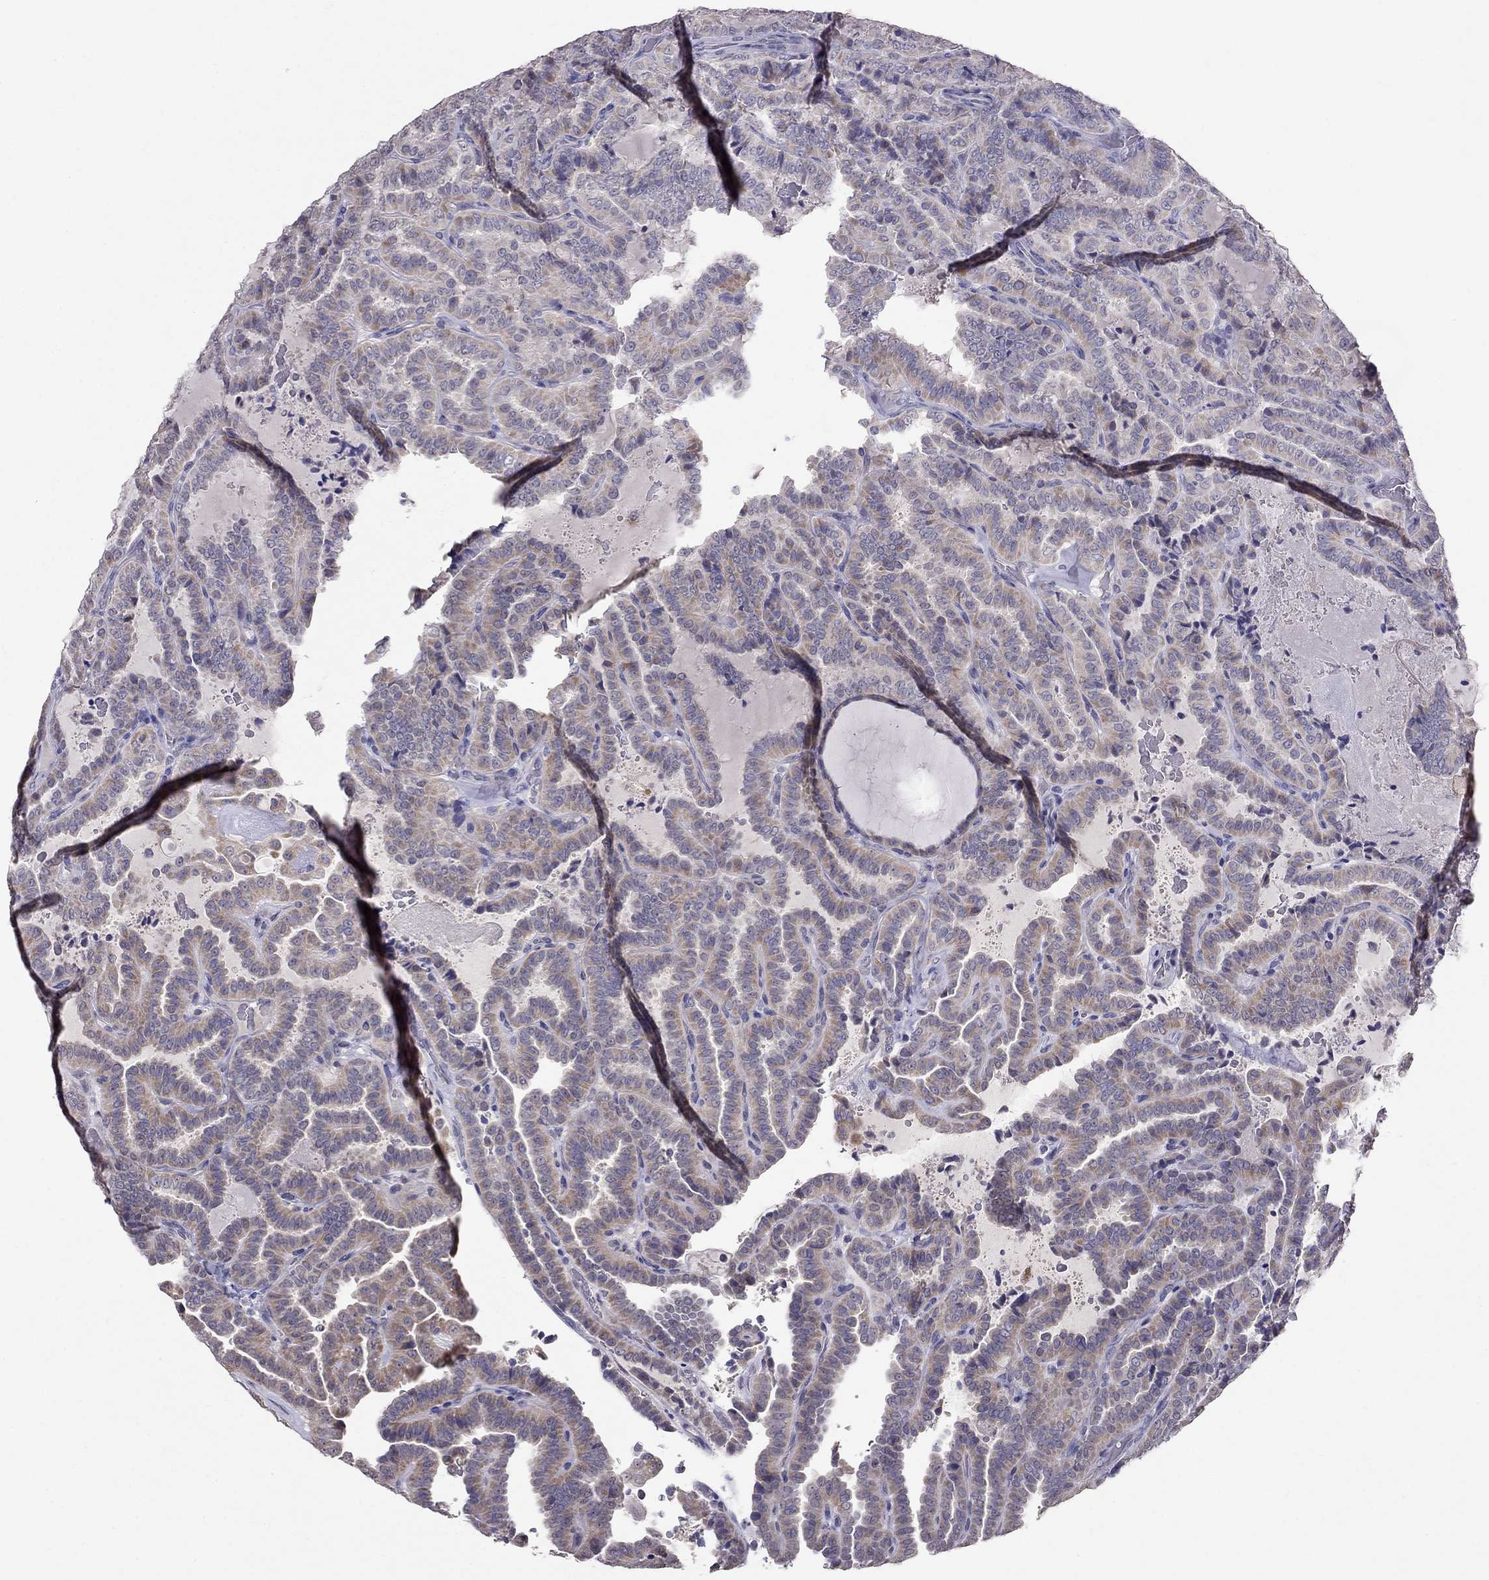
{"staining": {"intensity": "weak", "quantity": "25%-75%", "location": "cytoplasmic/membranous"}, "tissue": "thyroid cancer", "cell_type": "Tumor cells", "image_type": "cancer", "snomed": [{"axis": "morphology", "description": "Papillary adenocarcinoma, NOS"}, {"axis": "topography", "description": "Thyroid gland"}], "caption": "Human thyroid cancer stained with a protein marker shows weak staining in tumor cells.", "gene": "MYO3B", "patient": {"sex": "female", "age": 39}}